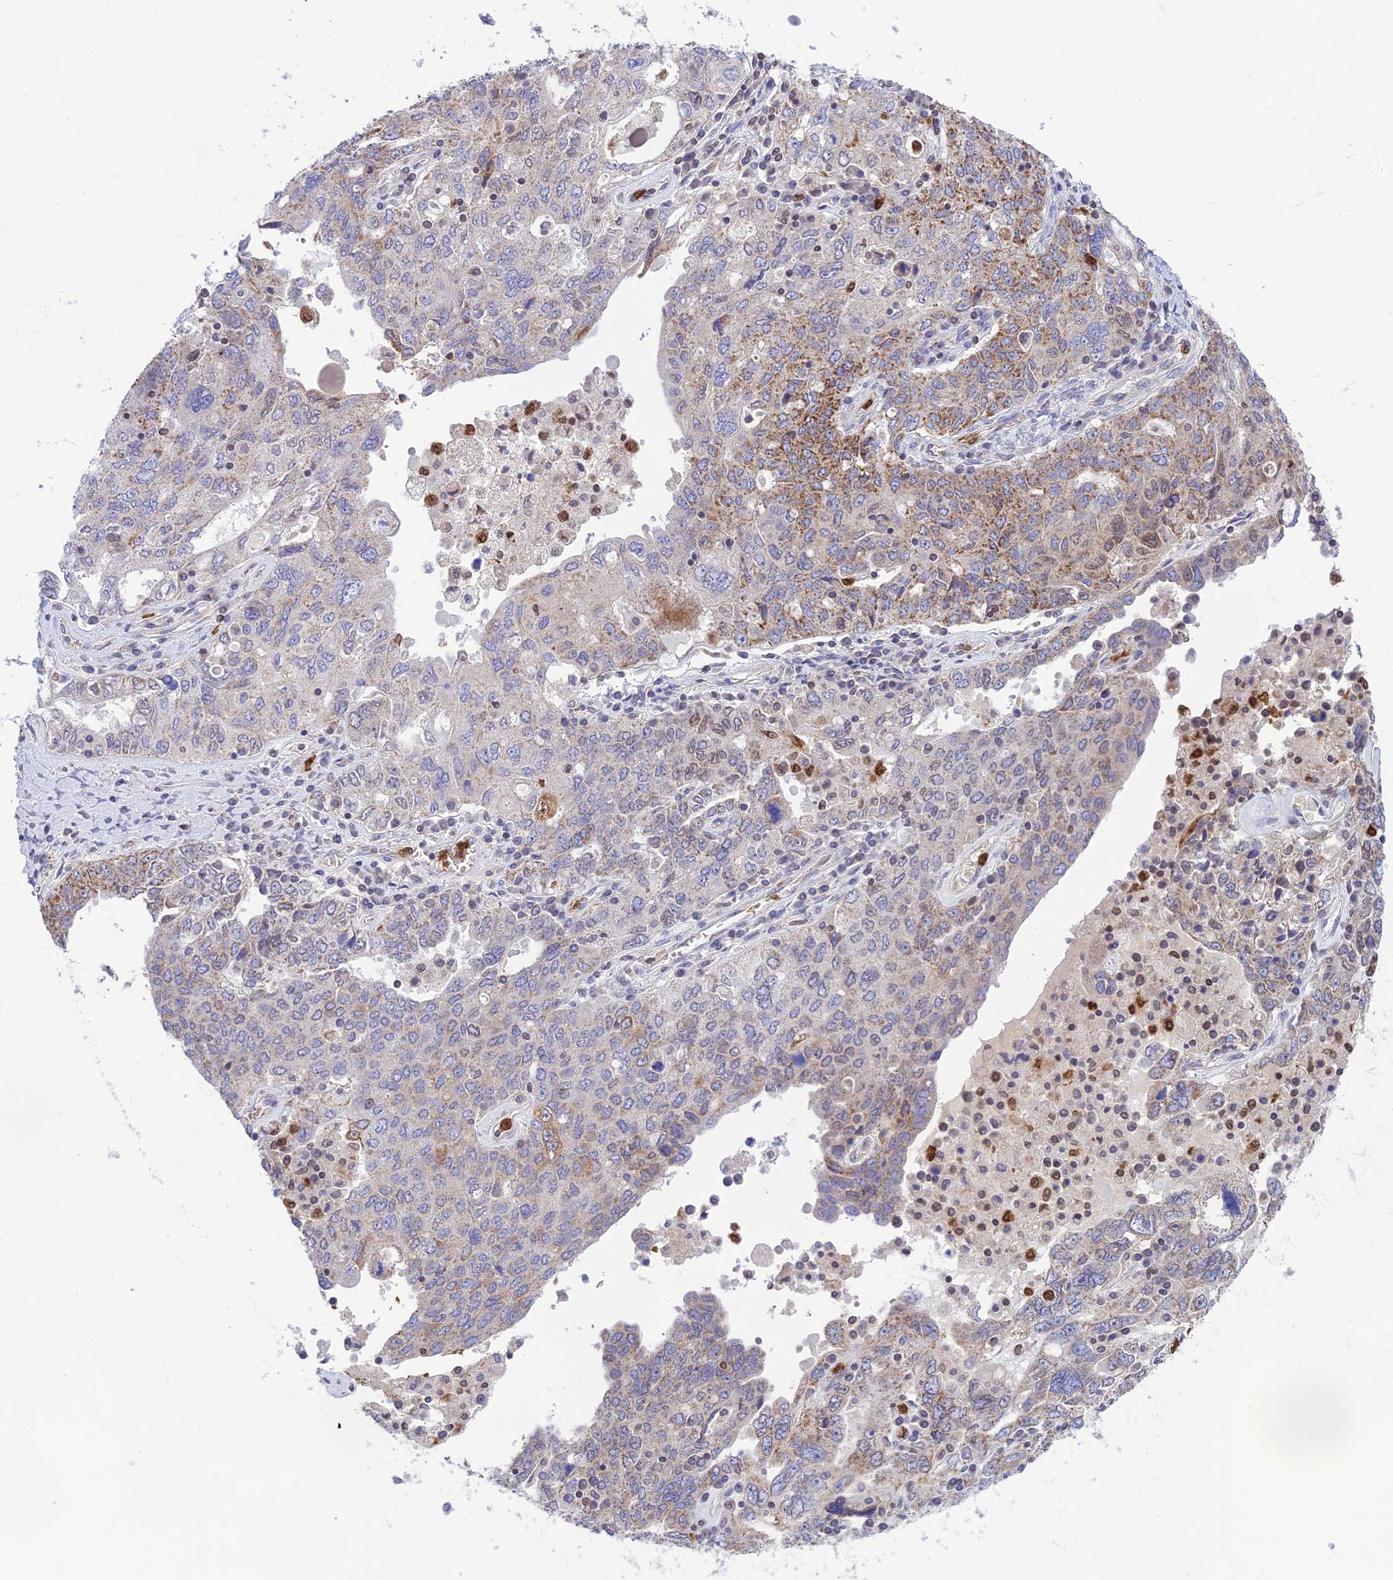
{"staining": {"intensity": "moderate", "quantity": "<25%", "location": "cytoplasmic/membranous"}, "tissue": "ovarian cancer", "cell_type": "Tumor cells", "image_type": "cancer", "snomed": [{"axis": "morphology", "description": "Carcinoma, endometroid"}, {"axis": "topography", "description": "Ovary"}], "caption": "High-magnification brightfield microscopy of ovarian cancer stained with DAB (brown) and counterstained with hematoxylin (blue). tumor cells exhibit moderate cytoplasmic/membranous positivity is present in approximately<25% of cells.", "gene": "PKHD1L1", "patient": {"sex": "female", "age": 62}}